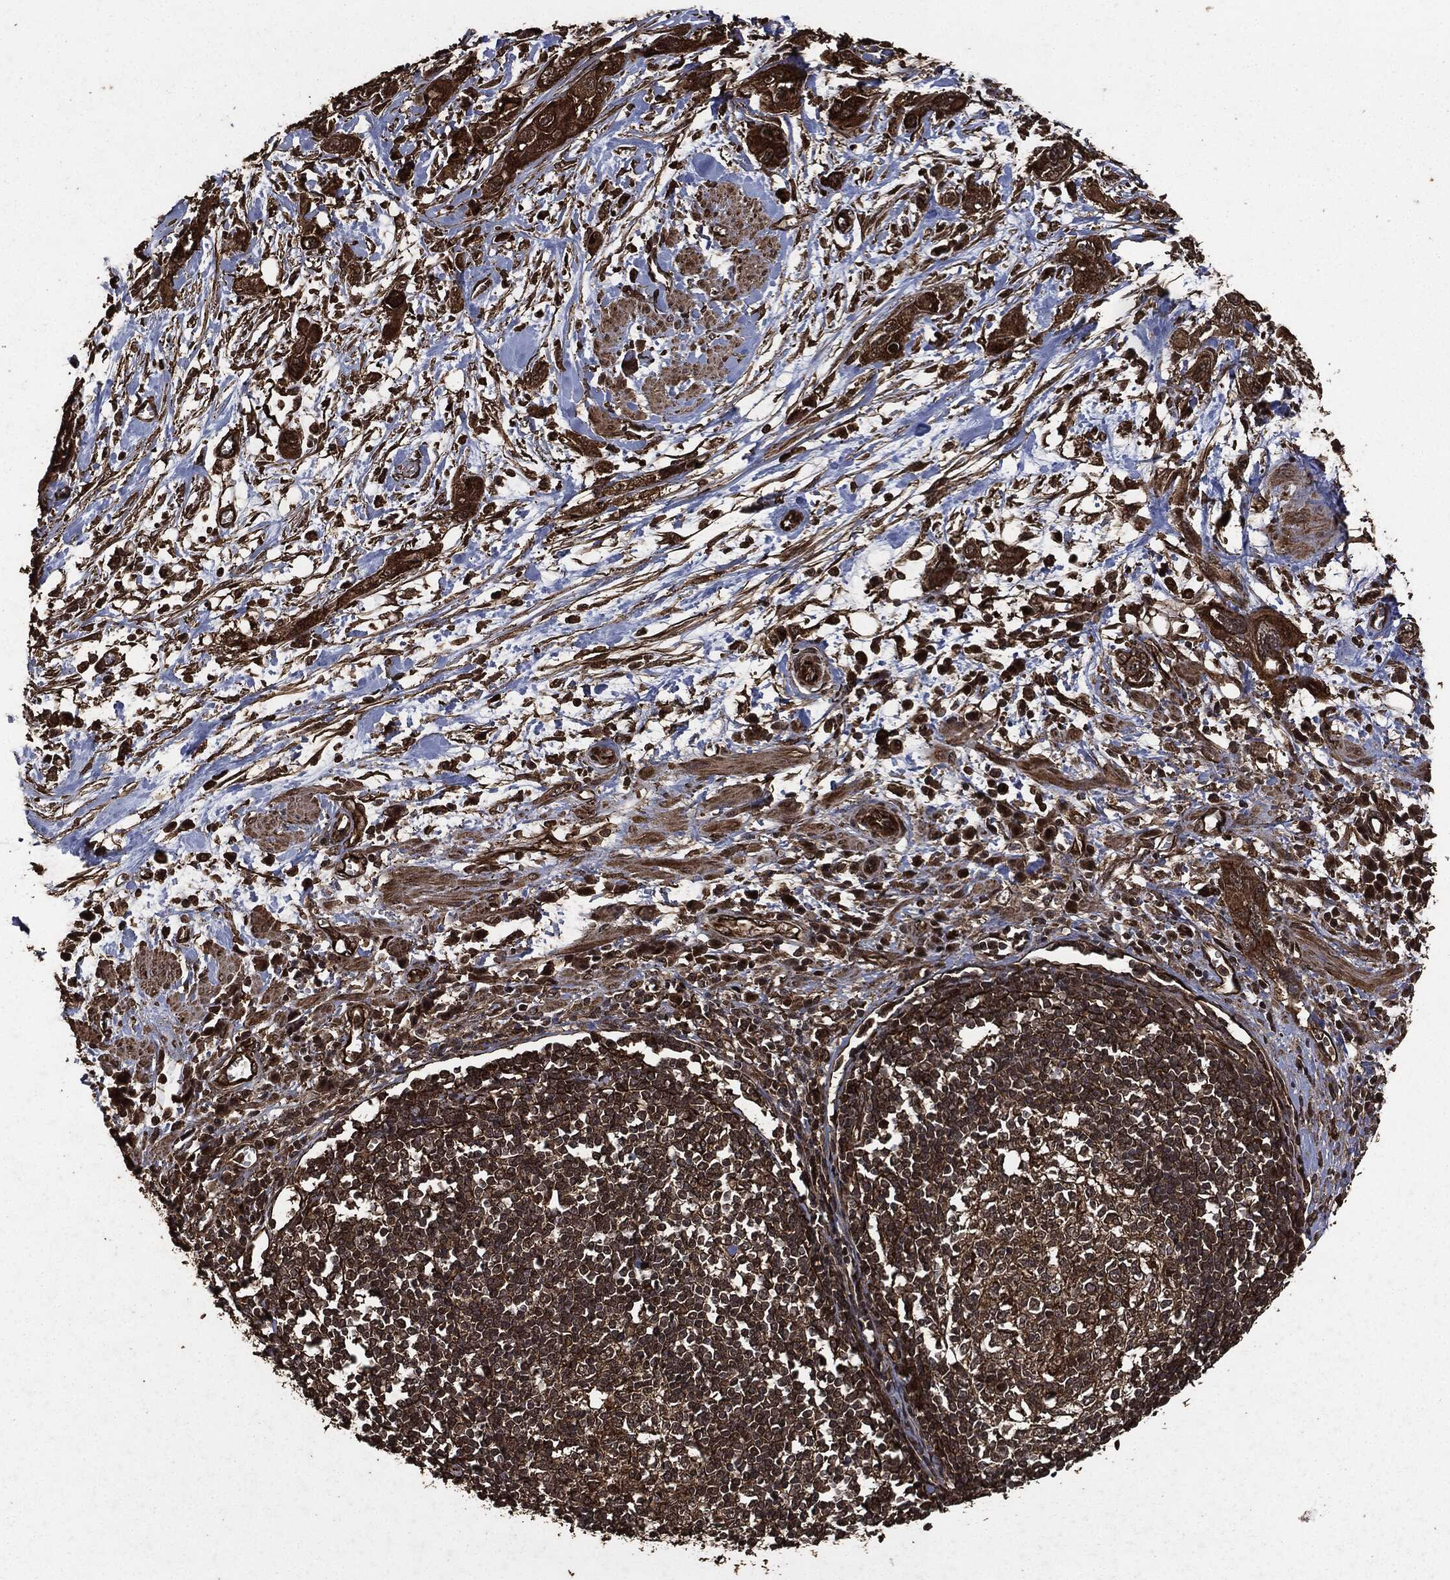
{"staining": {"intensity": "strong", "quantity": ">75%", "location": "cytoplasmic/membranous"}, "tissue": "pancreatic cancer", "cell_type": "Tumor cells", "image_type": "cancer", "snomed": [{"axis": "morphology", "description": "Adenocarcinoma, NOS"}, {"axis": "topography", "description": "Pancreas"}], "caption": "This is a histology image of immunohistochemistry (IHC) staining of pancreatic adenocarcinoma, which shows strong staining in the cytoplasmic/membranous of tumor cells.", "gene": "HRAS", "patient": {"sex": "male", "age": 72}}